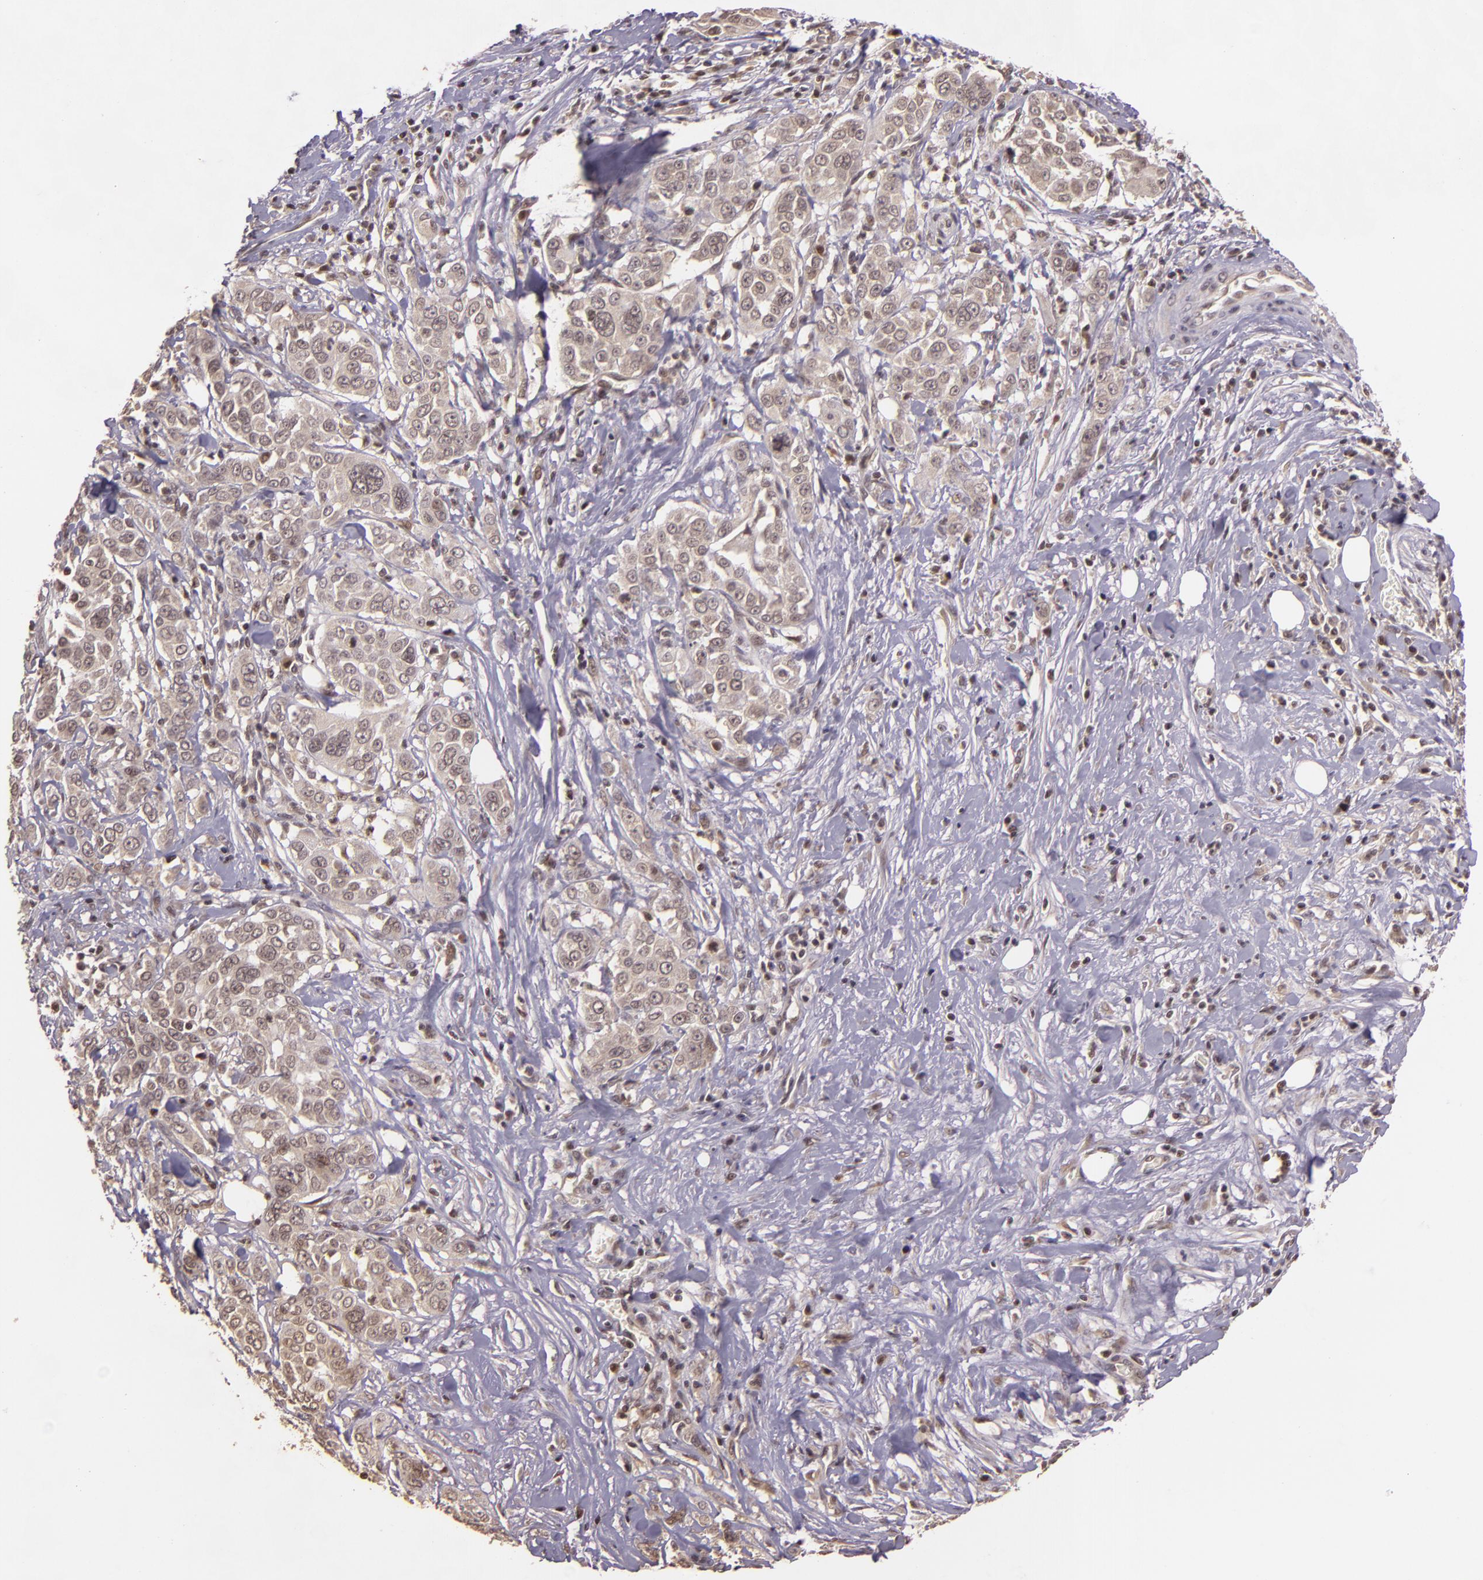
{"staining": {"intensity": "weak", "quantity": ">75%", "location": "cytoplasmic/membranous"}, "tissue": "pancreatic cancer", "cell_type": "Tumor cells", "image_type": "cancer", "snomed": [{"axis": "morphology", "description": "Adenocarcinoma, NOS"}, {"axis": "topography", "description": "Pancreas"}], "caption": "Human pancreatic cancer stained with a brown dye shows weak cytoplasmic/membranous positive expression in about >75% of tumor cells.", "gene": "TXNRD2", "patient": {"sex": "female", "age": 52}}